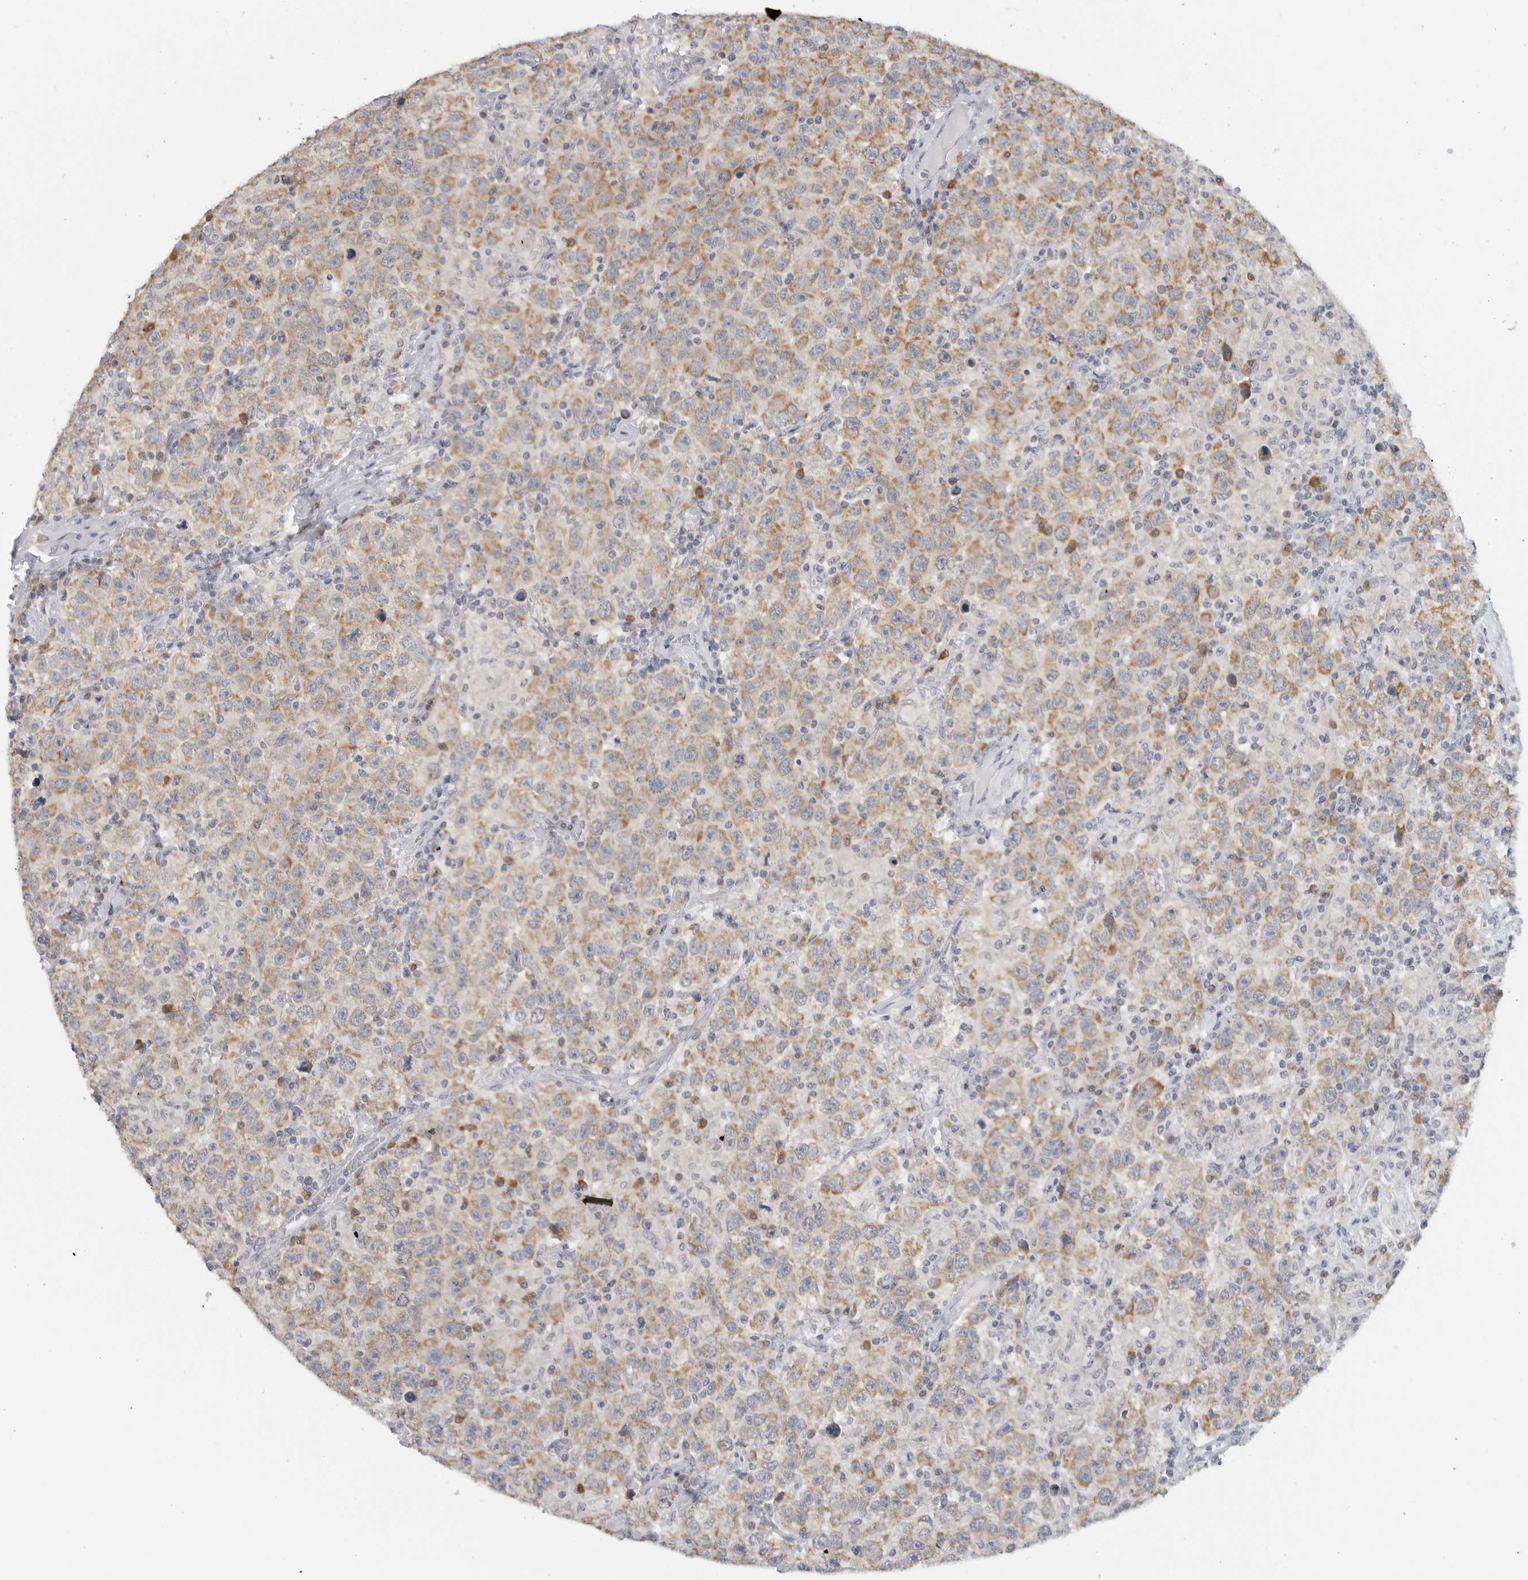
{"staining": {"intensity": "moderate", "quantity": ">75%", "location": "cytoplasmic/membranous"}, "tissue": "testis cancer", "cell_type": "Tumor cells", "image_type": "cancer", "snomed": [{"axis": "morphology", "description": "Seminoma, NOS"}, {"axis": "topography", "description": "Testis"}], "caption": "Protein staining of seminoma (testis) tissue displays moderate cytoplasmic/membranous staining in approximately >75% of tumor cells. Immunohistochemistry stains the protein of interest in brown and the nuclei are stained blue.", "gene": "IL12RB2", "patient": {"sex": "male", "age": 41}}